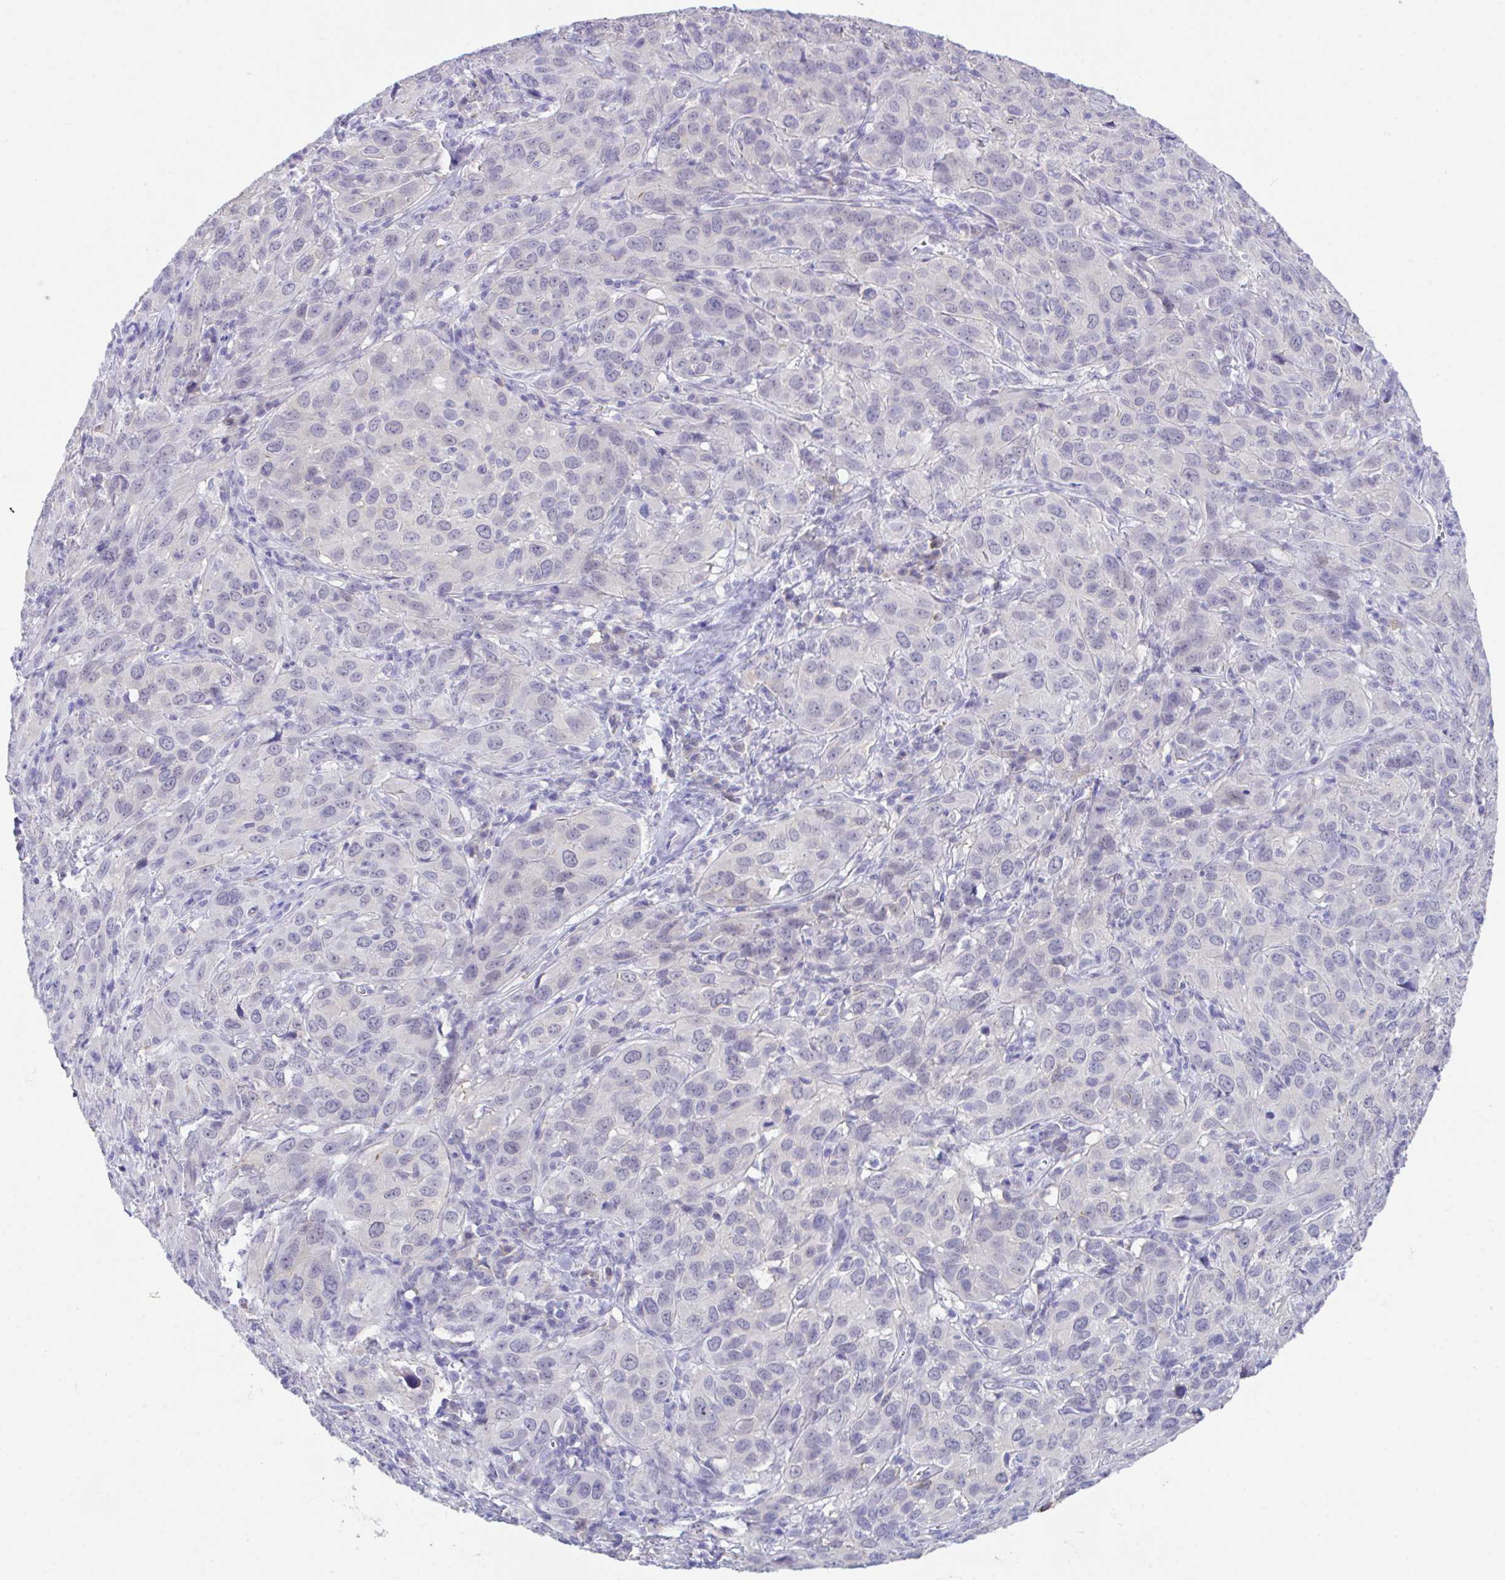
{"staining": {"intensity": "negative", "quantity": "none", "location": "none"}, "tissue": "cervical cancer", "cell_type": "Tumor cells", "image_type": "cancer", "snomed": [{"axis": "morphology", "description": "Normal tissue, NOS"}, {"axis": "morphology", "description": "Squamous cell carcinoma, NOS"}, {"axis": "topography", "description": "Cervix"}], "caption": "Squamous cell carcinoma (cervical) stained for a protein using immunohistochemistry (IHC) reveals no staining tumor cells.", "gene": "HOXB4", "patient": {"sex": "female", "age": 51}}